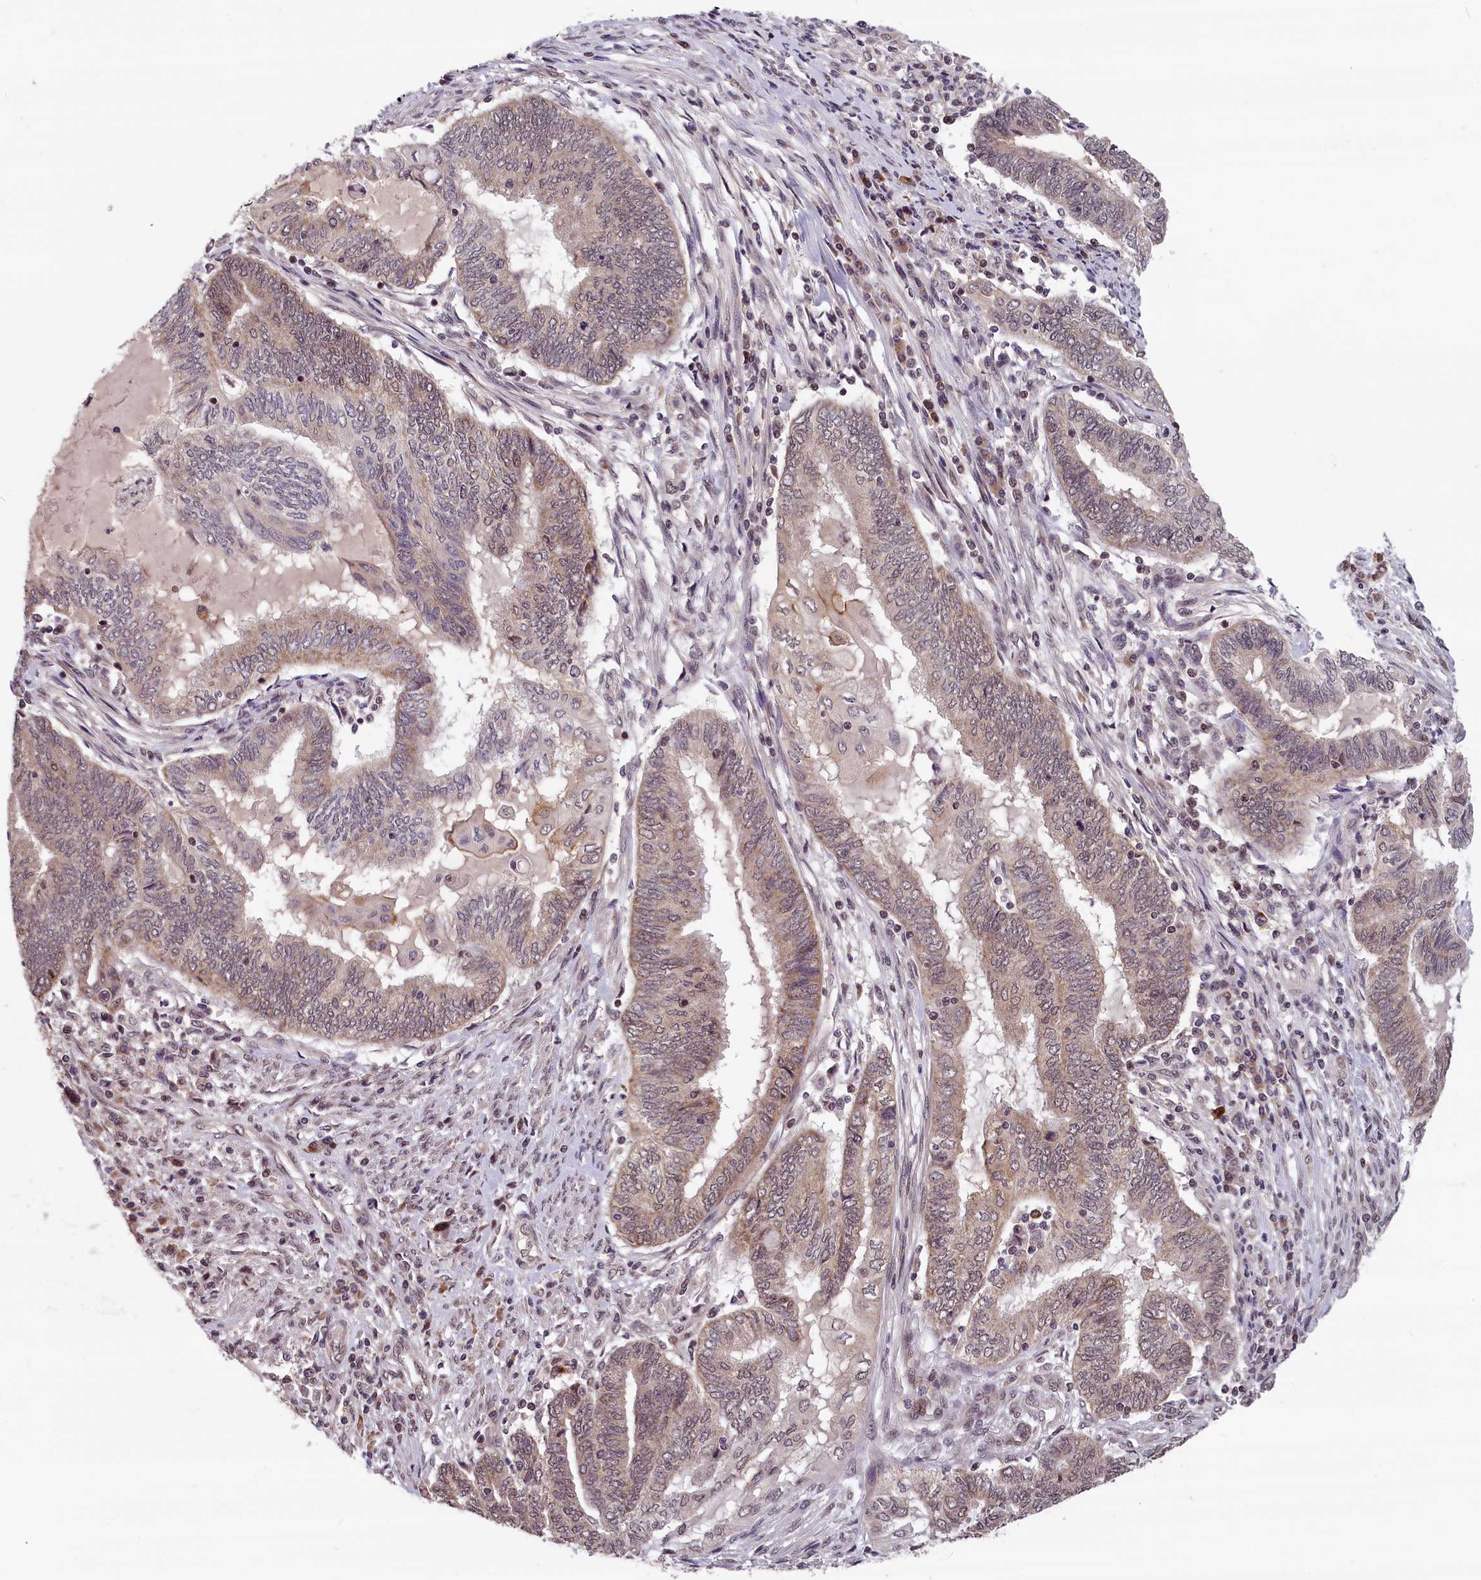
{"staining": {"intensity": "weak", "quantity": "<25%", "location": "cytoplasmic/membranous,nuclear"}, "tissue": "endometrial cancer", "cell_type": "Tumor cells", "image_type": "cancer", "snomed": [{"axis": "morphology", "description": "Adenocarcinoma, NOS"}, {"axis": "topography", "description": "Uterus"}, {"axis": "topography", "description": "Endometrium"}], "caption": "Immunohistochemical staining of endometrial adenocarcinoma reveals no significant expression in tumor cells.", "gene": "KCNK6", "patient": {"sex": "female", "age": 70}}